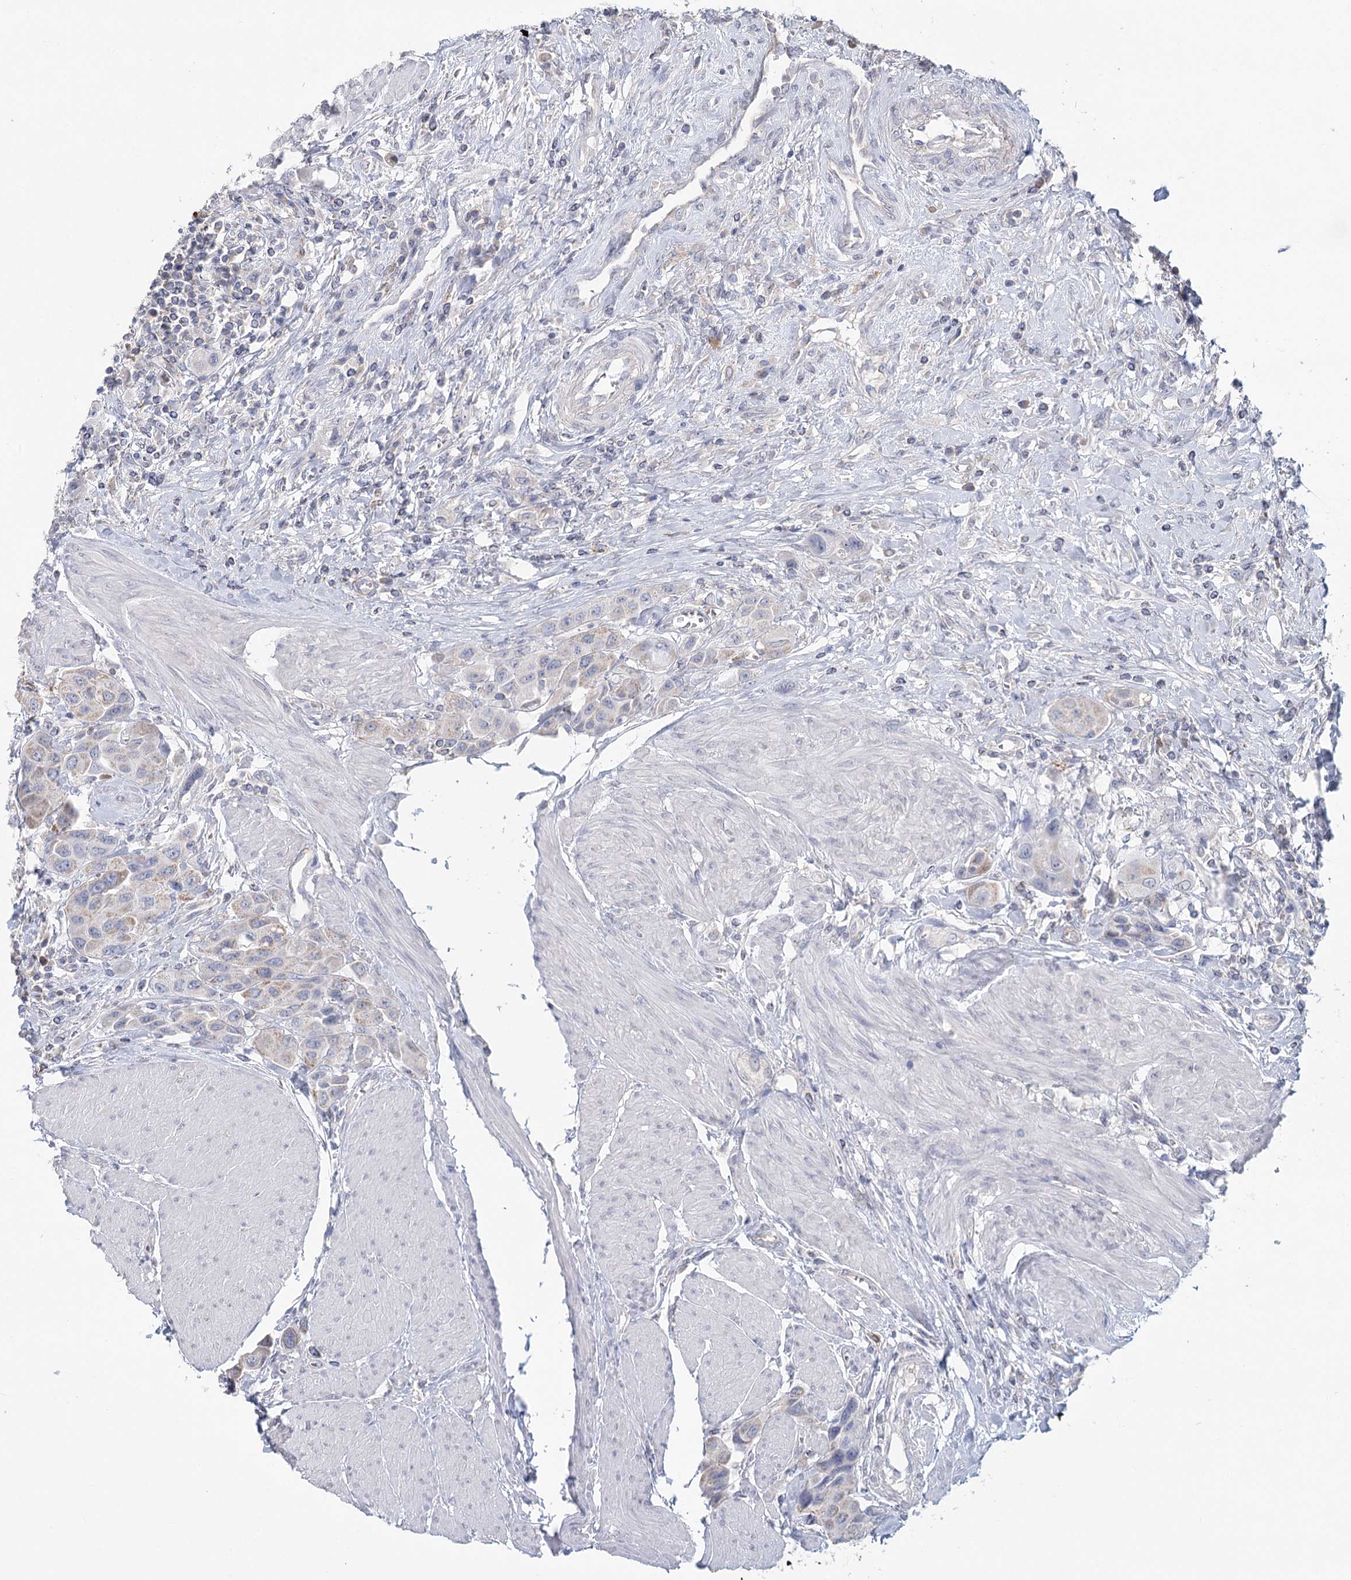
{"staining": {"intensity": "negative", "quantity": "none", "location": "none"}, "tissue": "urothelial cancer", "cell_type": "Tumor cells", "image_type": "cancer", "snomed": [{"axis": "morphology", "description": "Urothelial carcinoma, High grade"}, {"axis": "topography", "description": "Urinary bladder"}], "caption": "Immunohistochemical staining of human urothelial carcinoma (high-grade) exhibits no significant expression in tumor cells.", "gene": "ARHGAP44", "patient": {"sex": "male", "age": 50}}